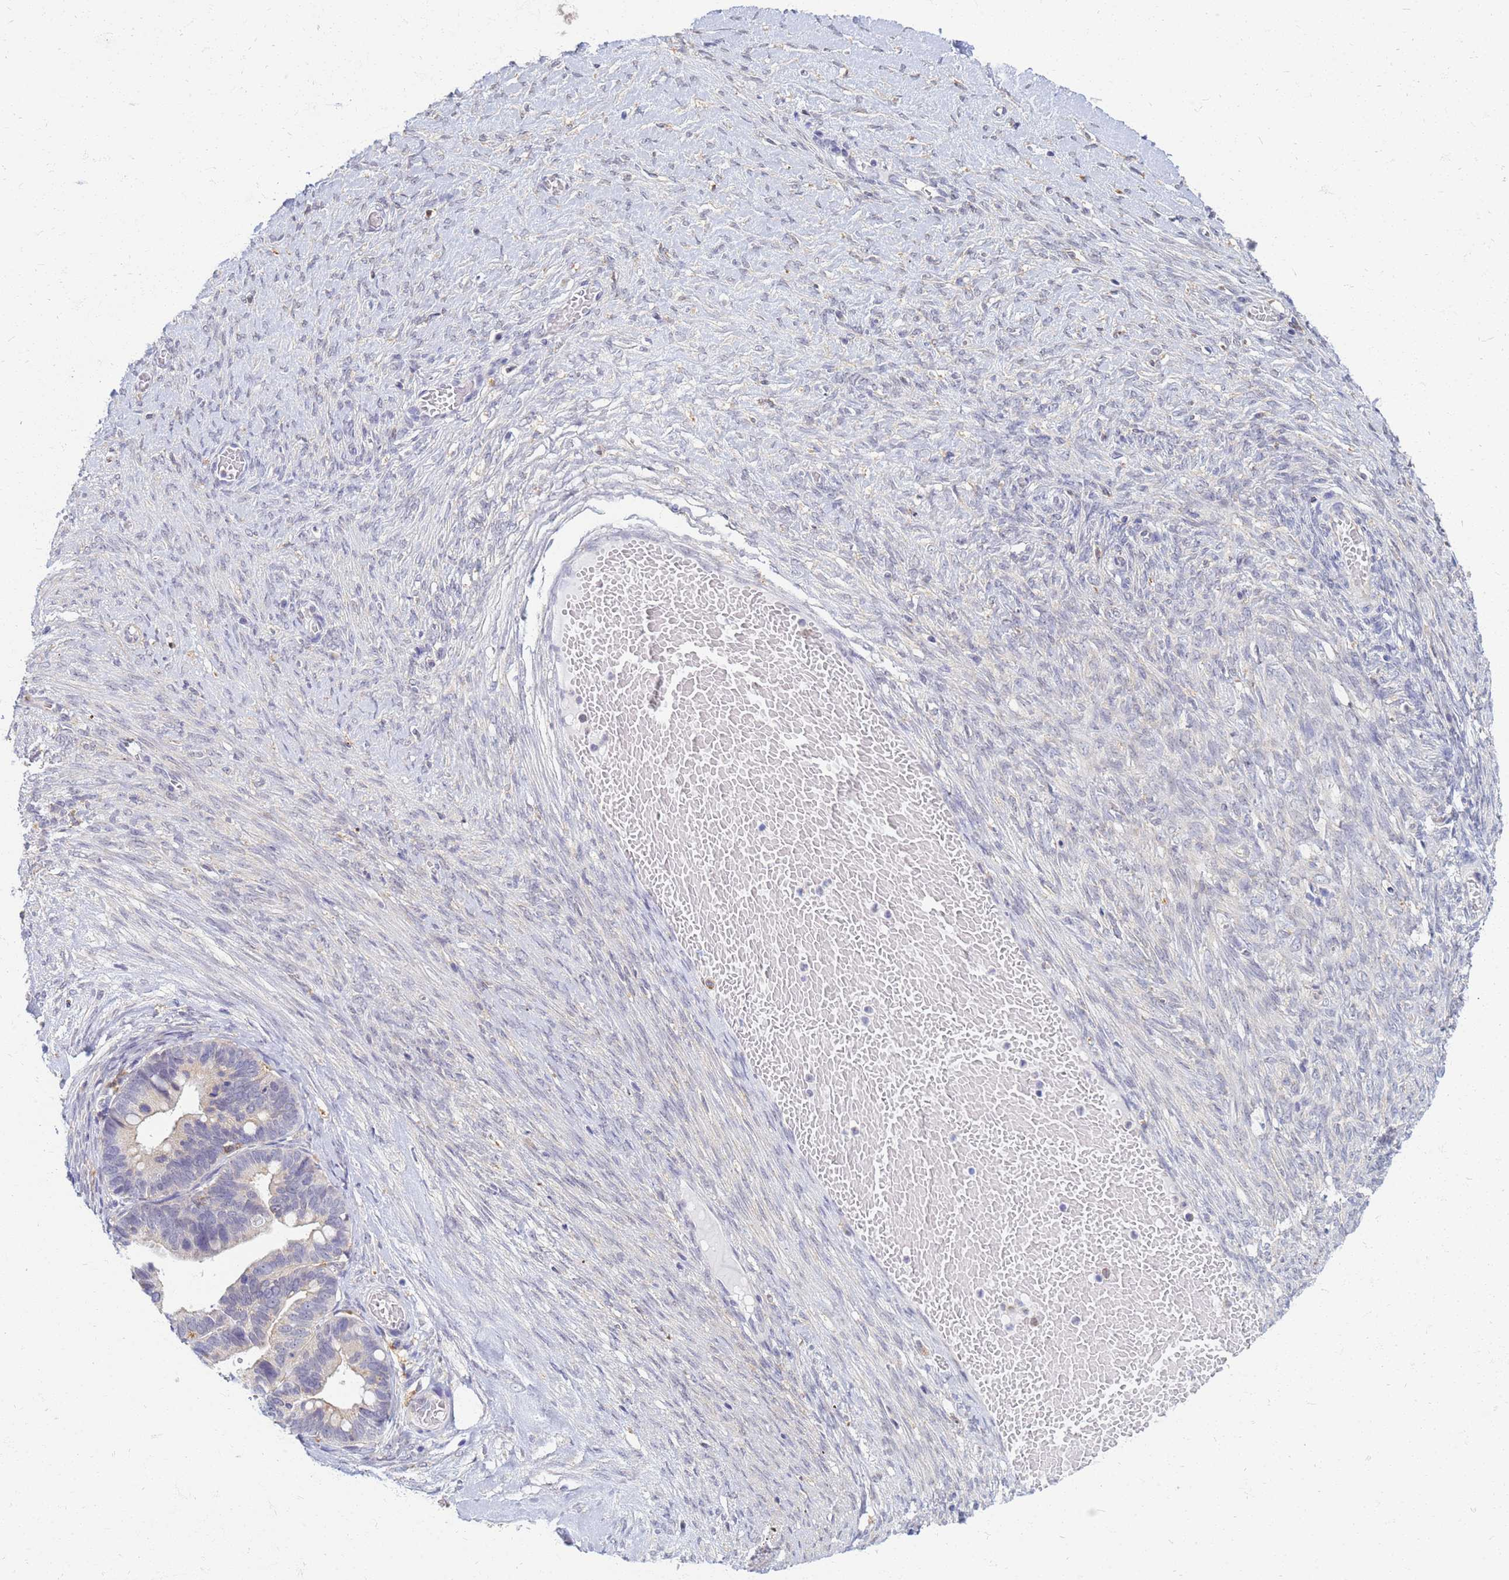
{"staining": {"intensity": "negative", "quantity": "none", "location": "none"}, "tissue": "ovarian cancer", "cell_type": "Tumor cells", "image_type": "cancer", "snomed": [{"axis": "morphology", "description": "Cystadenocarcinoma, serous, NOS"}, {"axis": "topography", "description": "Ovary"}], "caption": "Protein analysis of ovarian cancer (serous cystadenocarcinoma) exhibits no significant expression in tumor cells. (Stains: DAB IHC with hematoxylin counter stain, Microscopy: brightfield microscopy at high magnification).", "gene": "ATP6V1E1", "patient": {"sex": "female", "age": 56}}